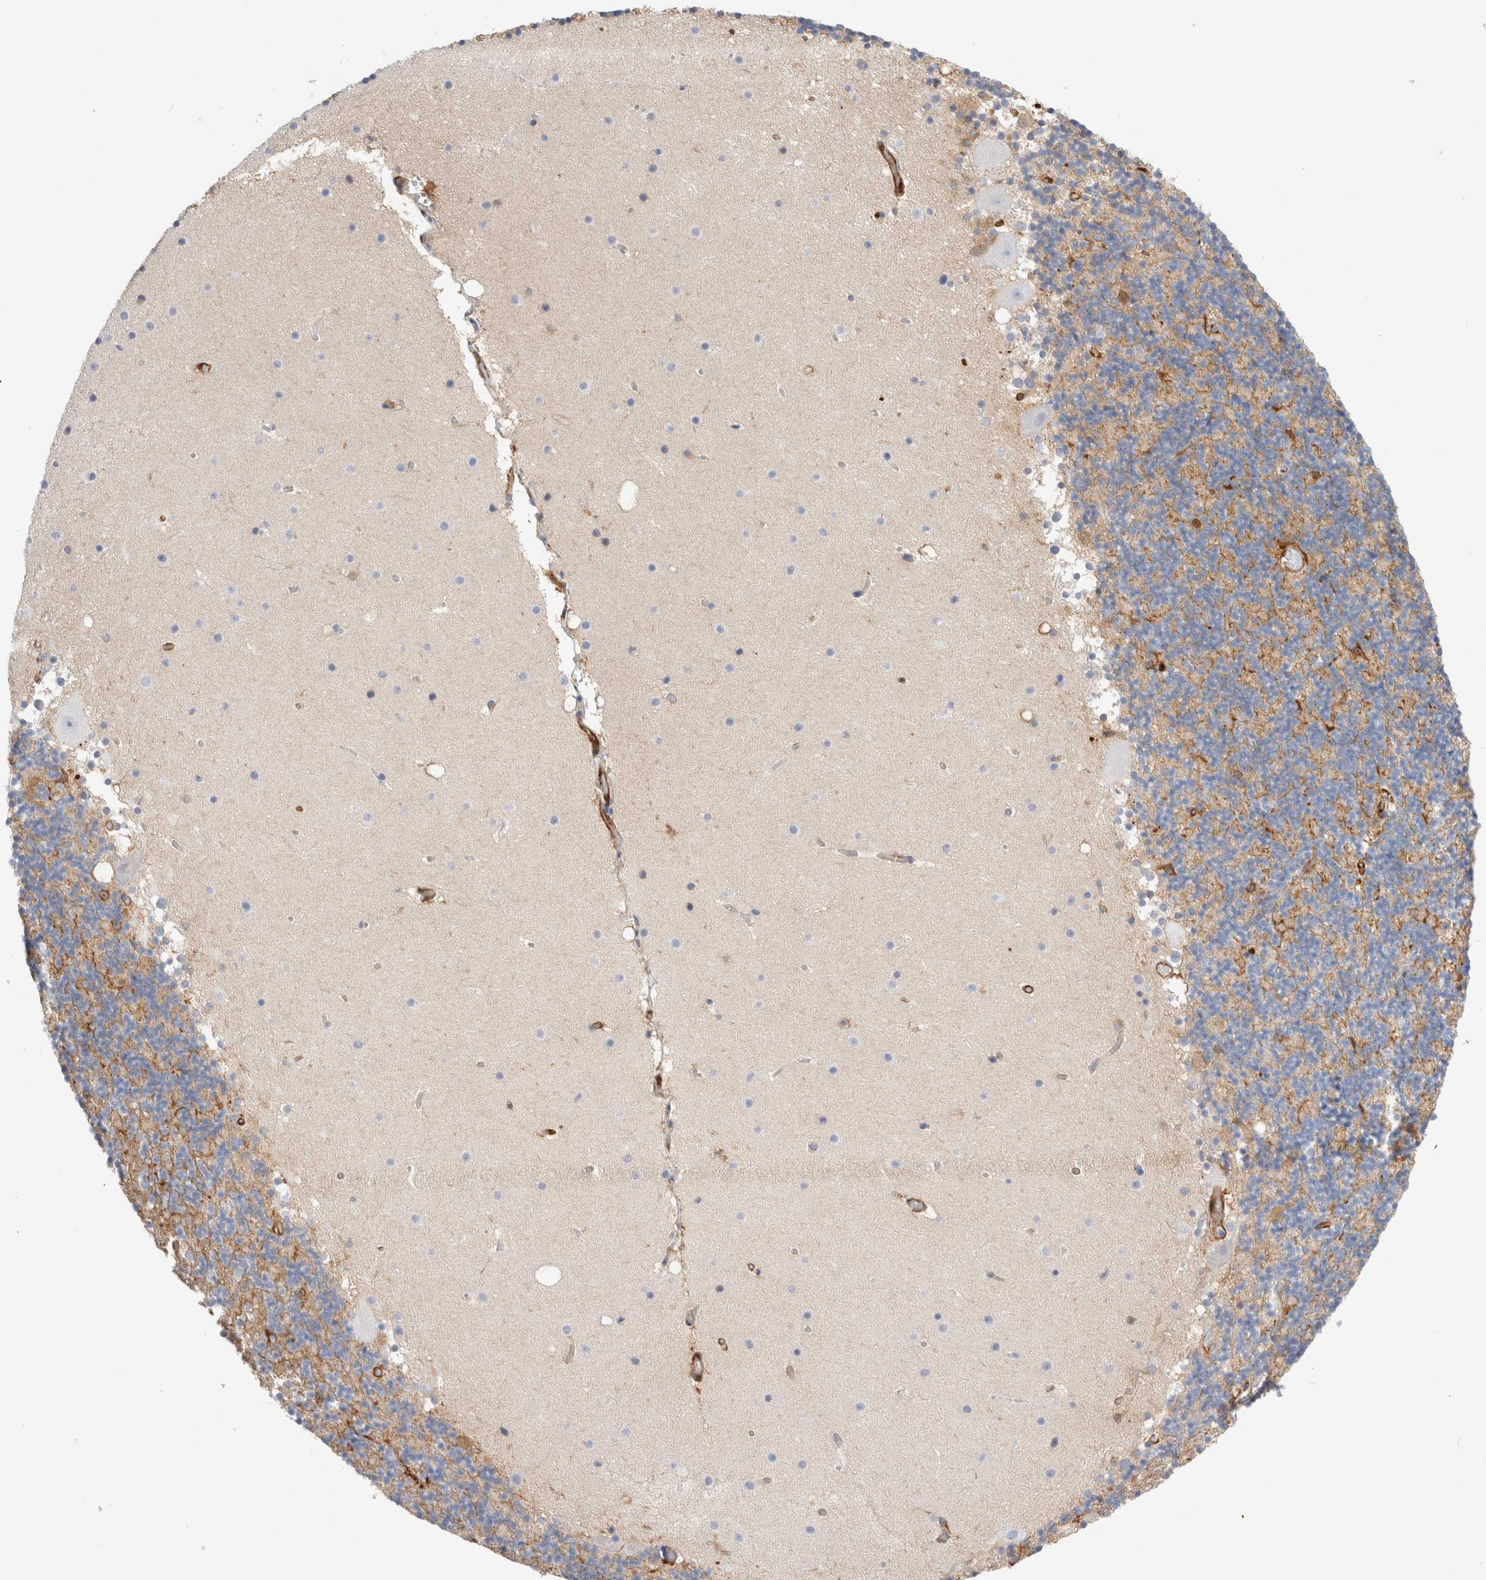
{"staining": {"intensity": "weak", "quantity": ">75%", "location": "cytoplasmic/membranous"}, "tissue": "cerebellum", "cell_type": "Cells in granular layer", "image_type": "normal", "snomed": [{"axis": "morphology", "description": "Normal tissue, NOS"}, {"axis": "topography", "description": "Cerebellum"}], "caption": "Normal cerebellum was stained to show a protein in brown. There is low levels of weak cytoplasmic/membranous expression in approximately >75% of cells in granular layer. (DAB (3,3'-diaminobenzidine) IHC with brightfield microscopy, high magnification).", "gene": "NAPEPLD", "patient": {"sex": "male", "age": 57}}